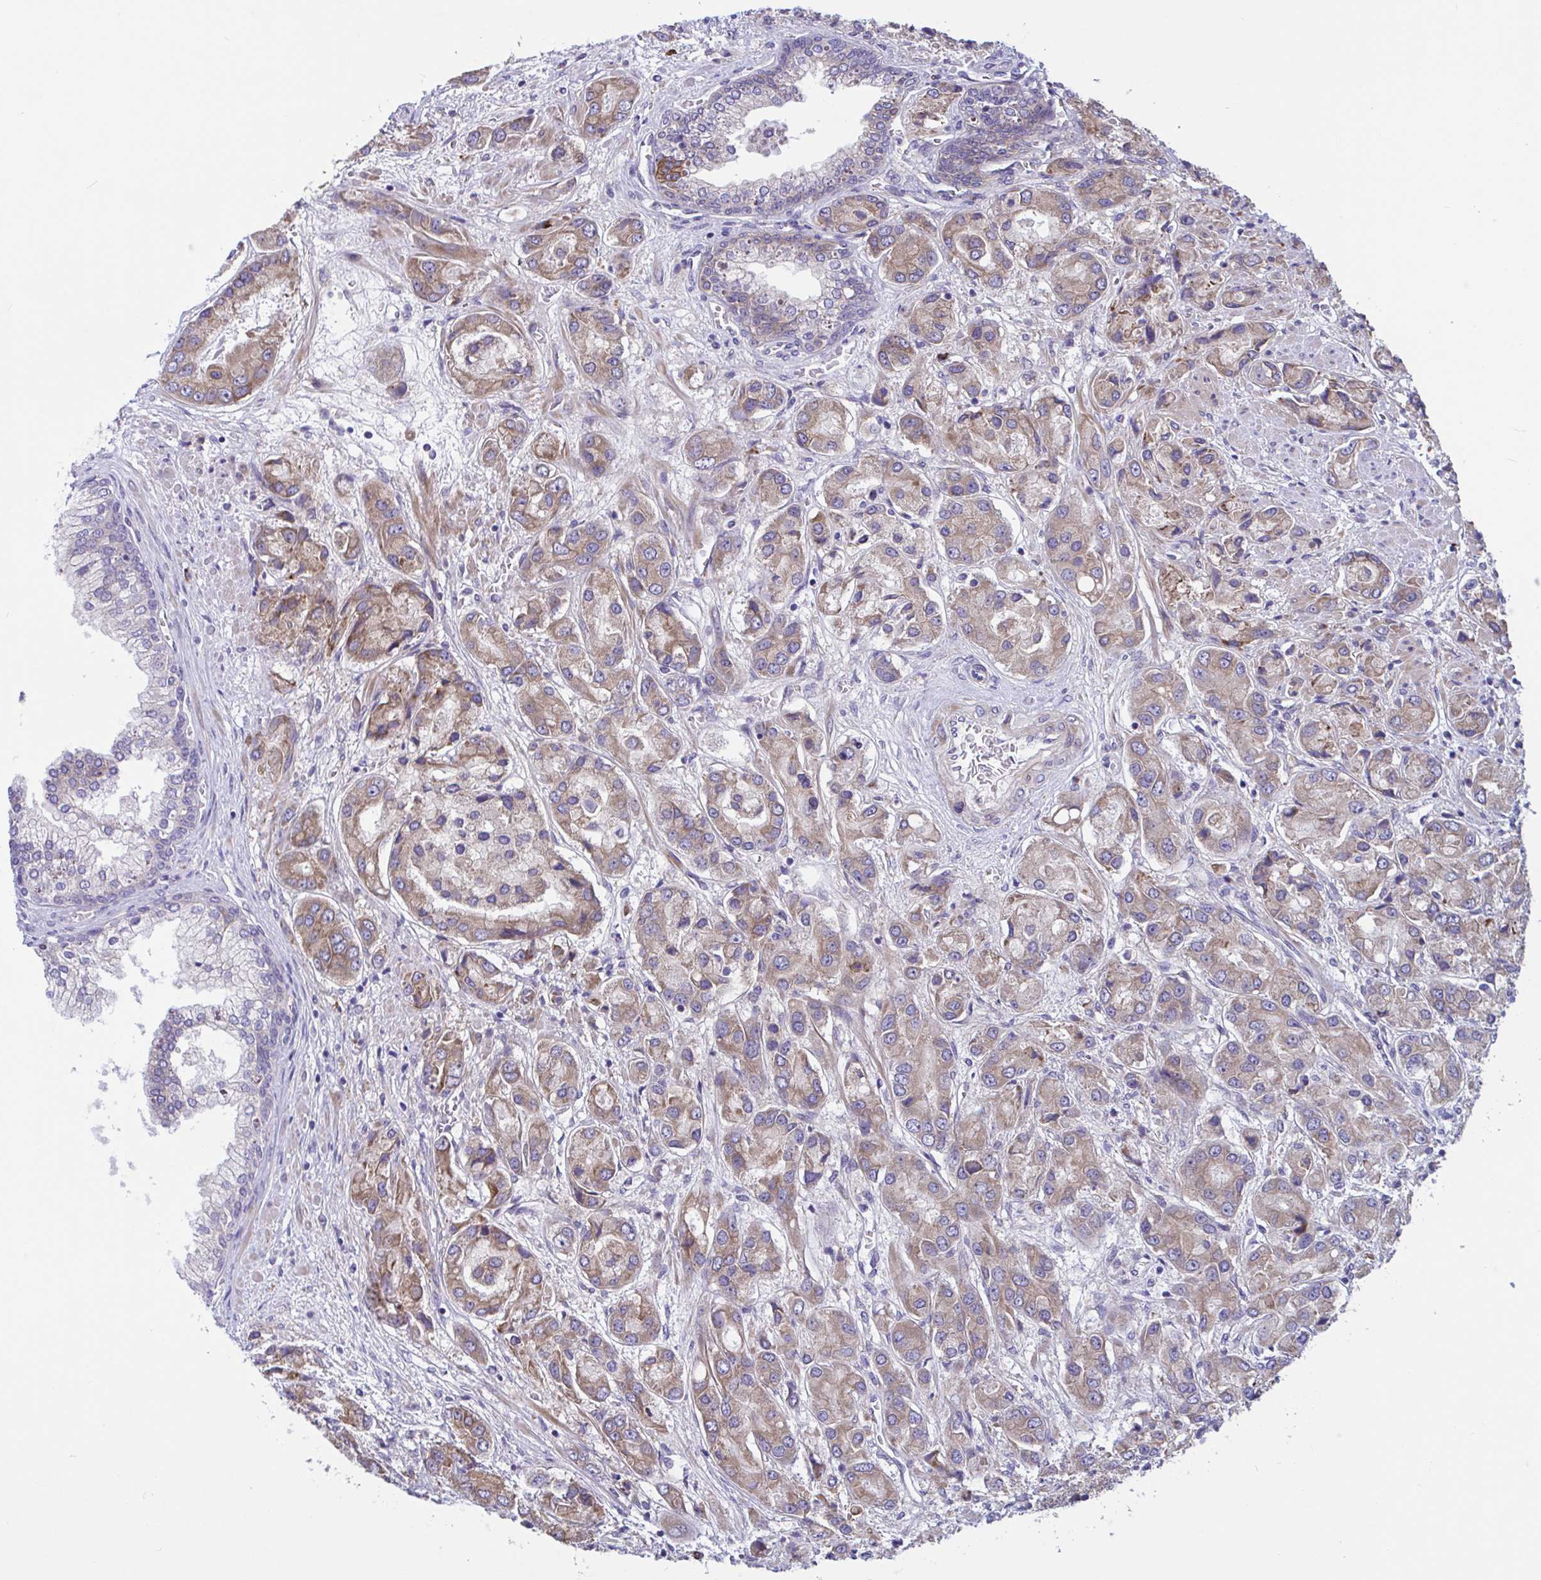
{"staining": {"intensity": "moderate", "quantity": "25%-75%", "location": "cytoplasmic/membranous"}, "tissue": "prostate cancer", "cell_type": "Tumor cells", "image_type": "cancer", "snomed": [{"axis": "morphology", "description": "Adenocarcinoma, High grade"}, {"axis": "topography", "description": "Prostate"}], "caption": "Prostate cancer (high-grade adenocarcinoma) stained with a protein marker displays moderate staining in tumor cells.", "gene": "WBP1", "patient": {"sex": "male", "age": 67}}